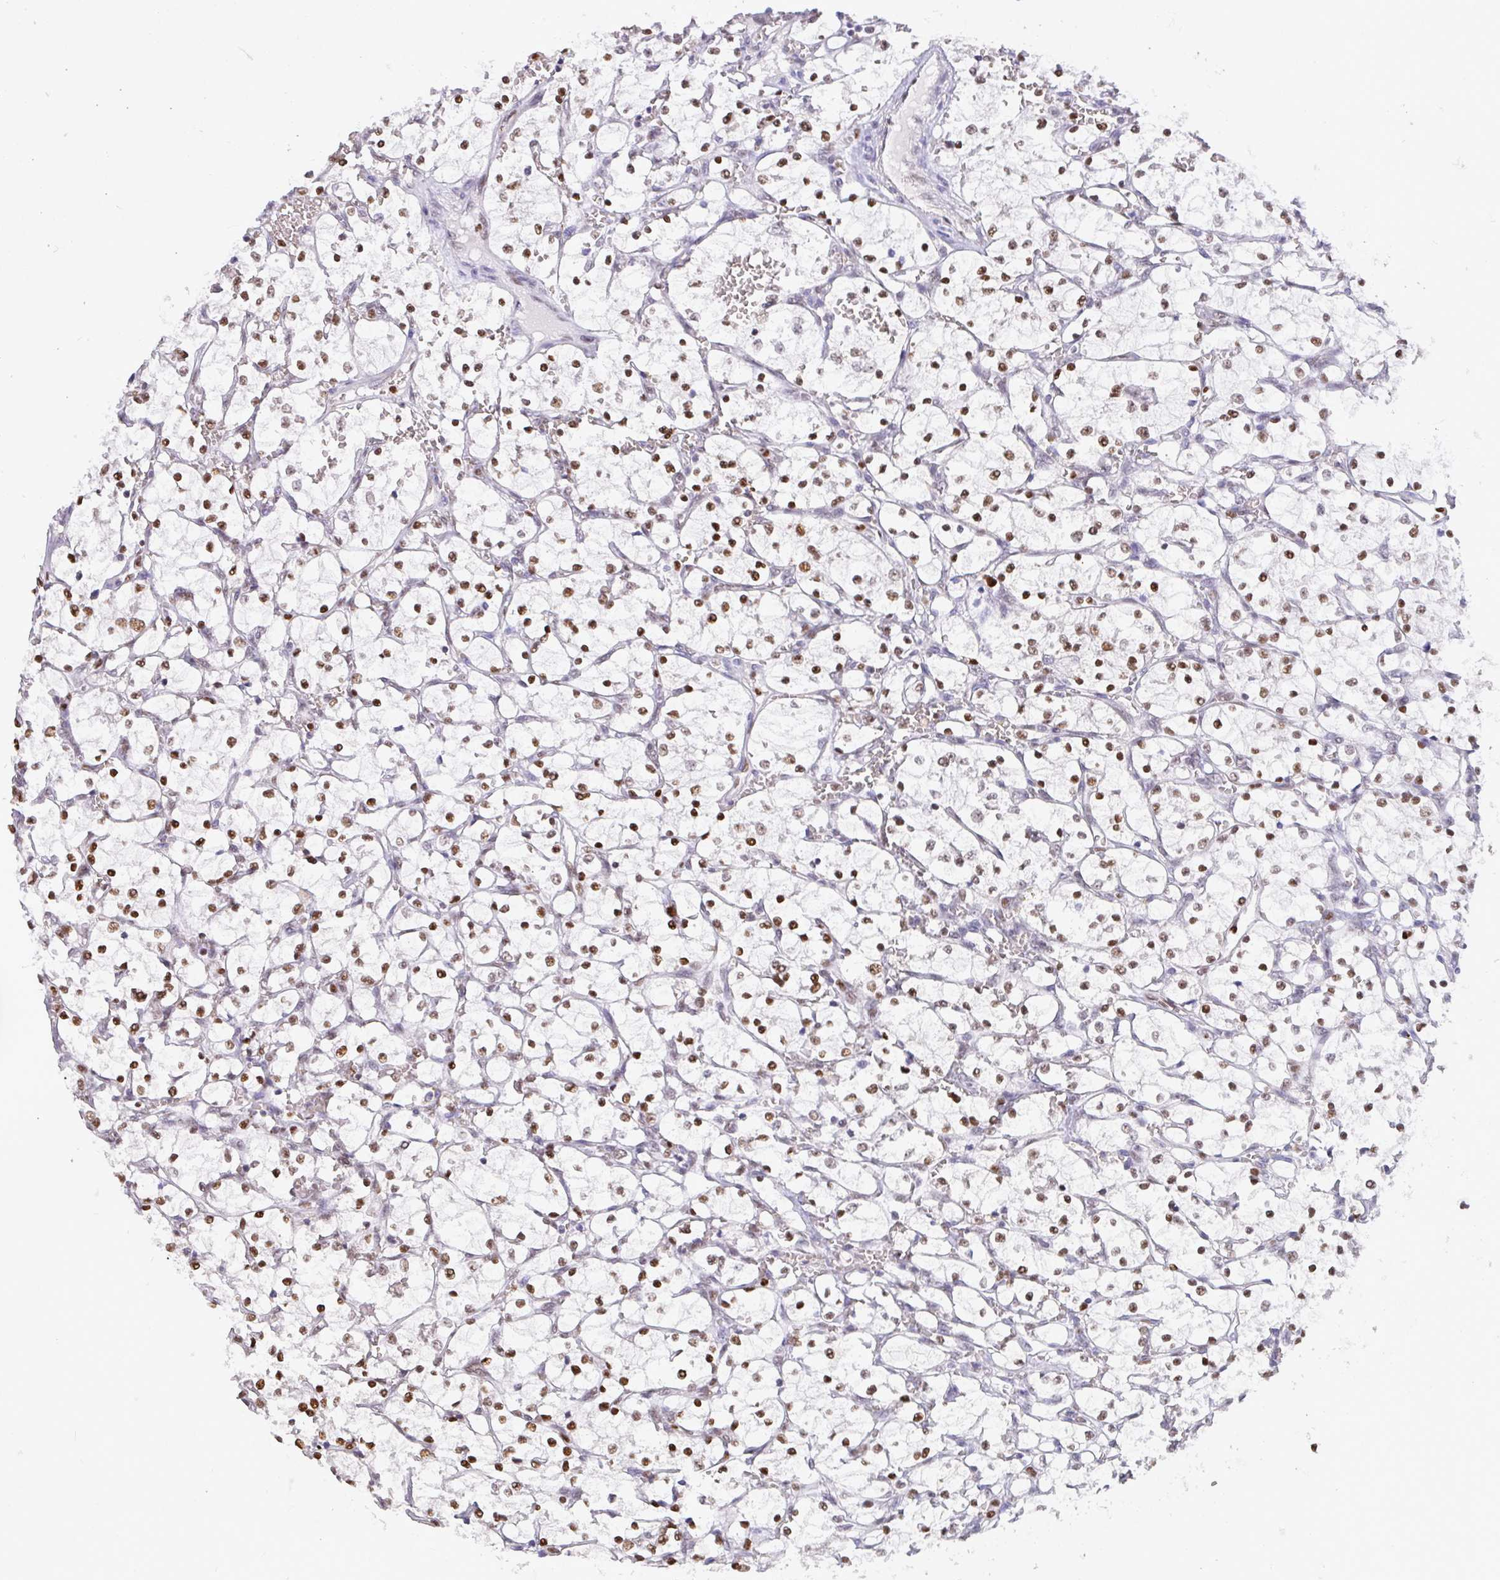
{"staining": {"intensity": "moderate", "quantity": ">75%", "location": "nuclear"}, "tissue": "renal cancer", "cell_type": "Tumor cells", "image_type": "cancer", "snomed": [{"axis": "morphology", "description": "Adenocarcinoma, NOS"}, {"axis": "topography", "description": "Kidney"}], "caption": "Immunohistochemistry of renal cancer (adenocarcinoma) reveals medium levels of moderate nuclear staining in approximately >75% of tumor cells. The protein is stained brown, and the nuclei are stained in blue (DAB IHC with brightfield microscopy, high magnification).", "gene": "BBX", "patient": {"sex": "female", "age": 69}}